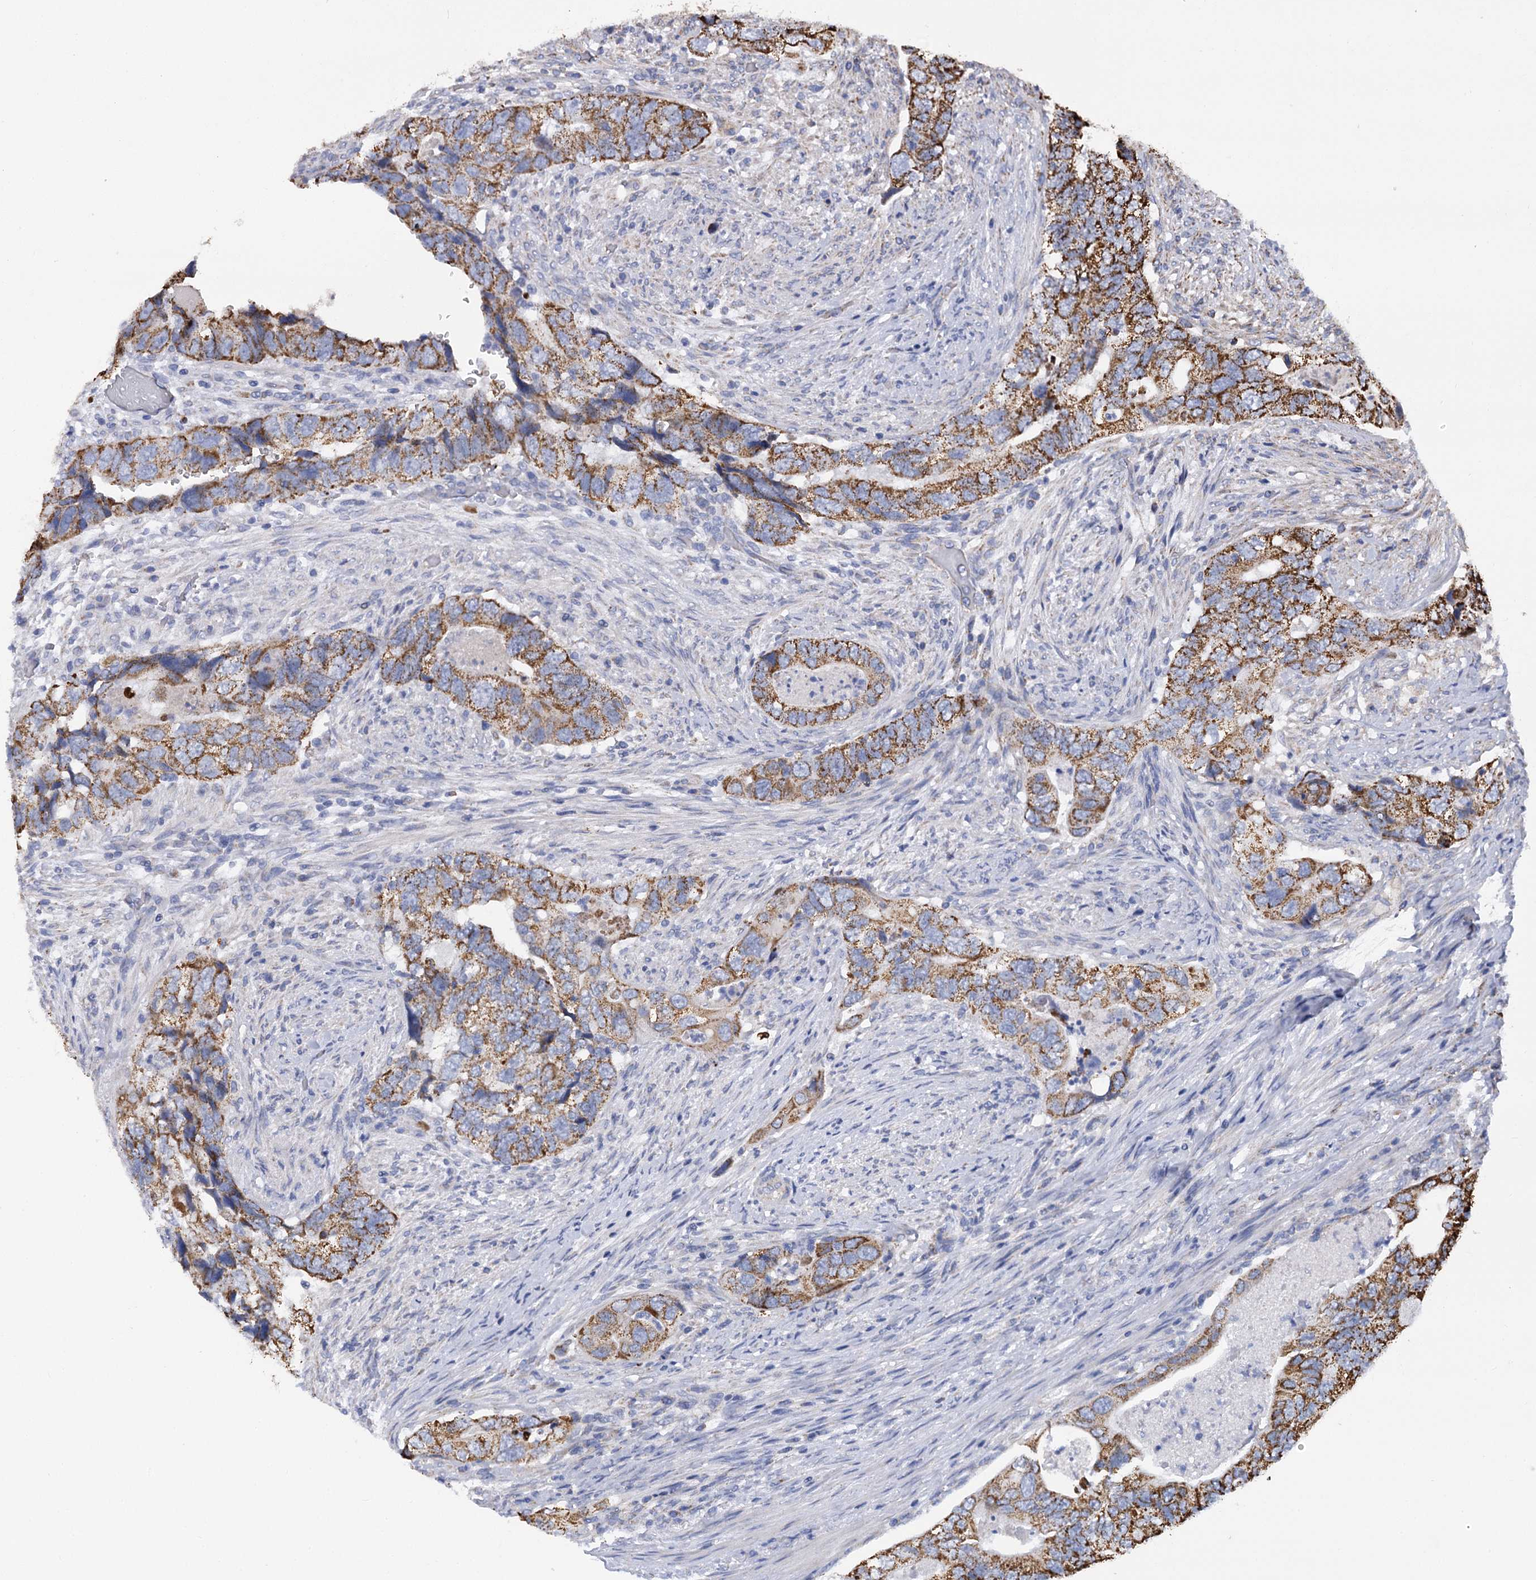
{"staining": {"intensity": "moderate", "quantity": ">75%", "location": "cytoplasmic/membranous"}, "tissue": "colorectal cancer", "cell_type": "Tumor cells", "image_type": "cancer", "snomed": [{"axis": "morphology", "description": "Adenocarcinoma, NOS"}, {"axis": "topography", "description": "Rectum"}], "caption": "Tumor cells reveal medium levels of moderate cytoplasmic/membranous positivity in about >75% of cells in human colorectal cancer (adenocarcinoma). (IHC, brightfield microscopy, high magnification).", "gene": "CCDC73", "patient": {"sex": "male", "age": 63}}